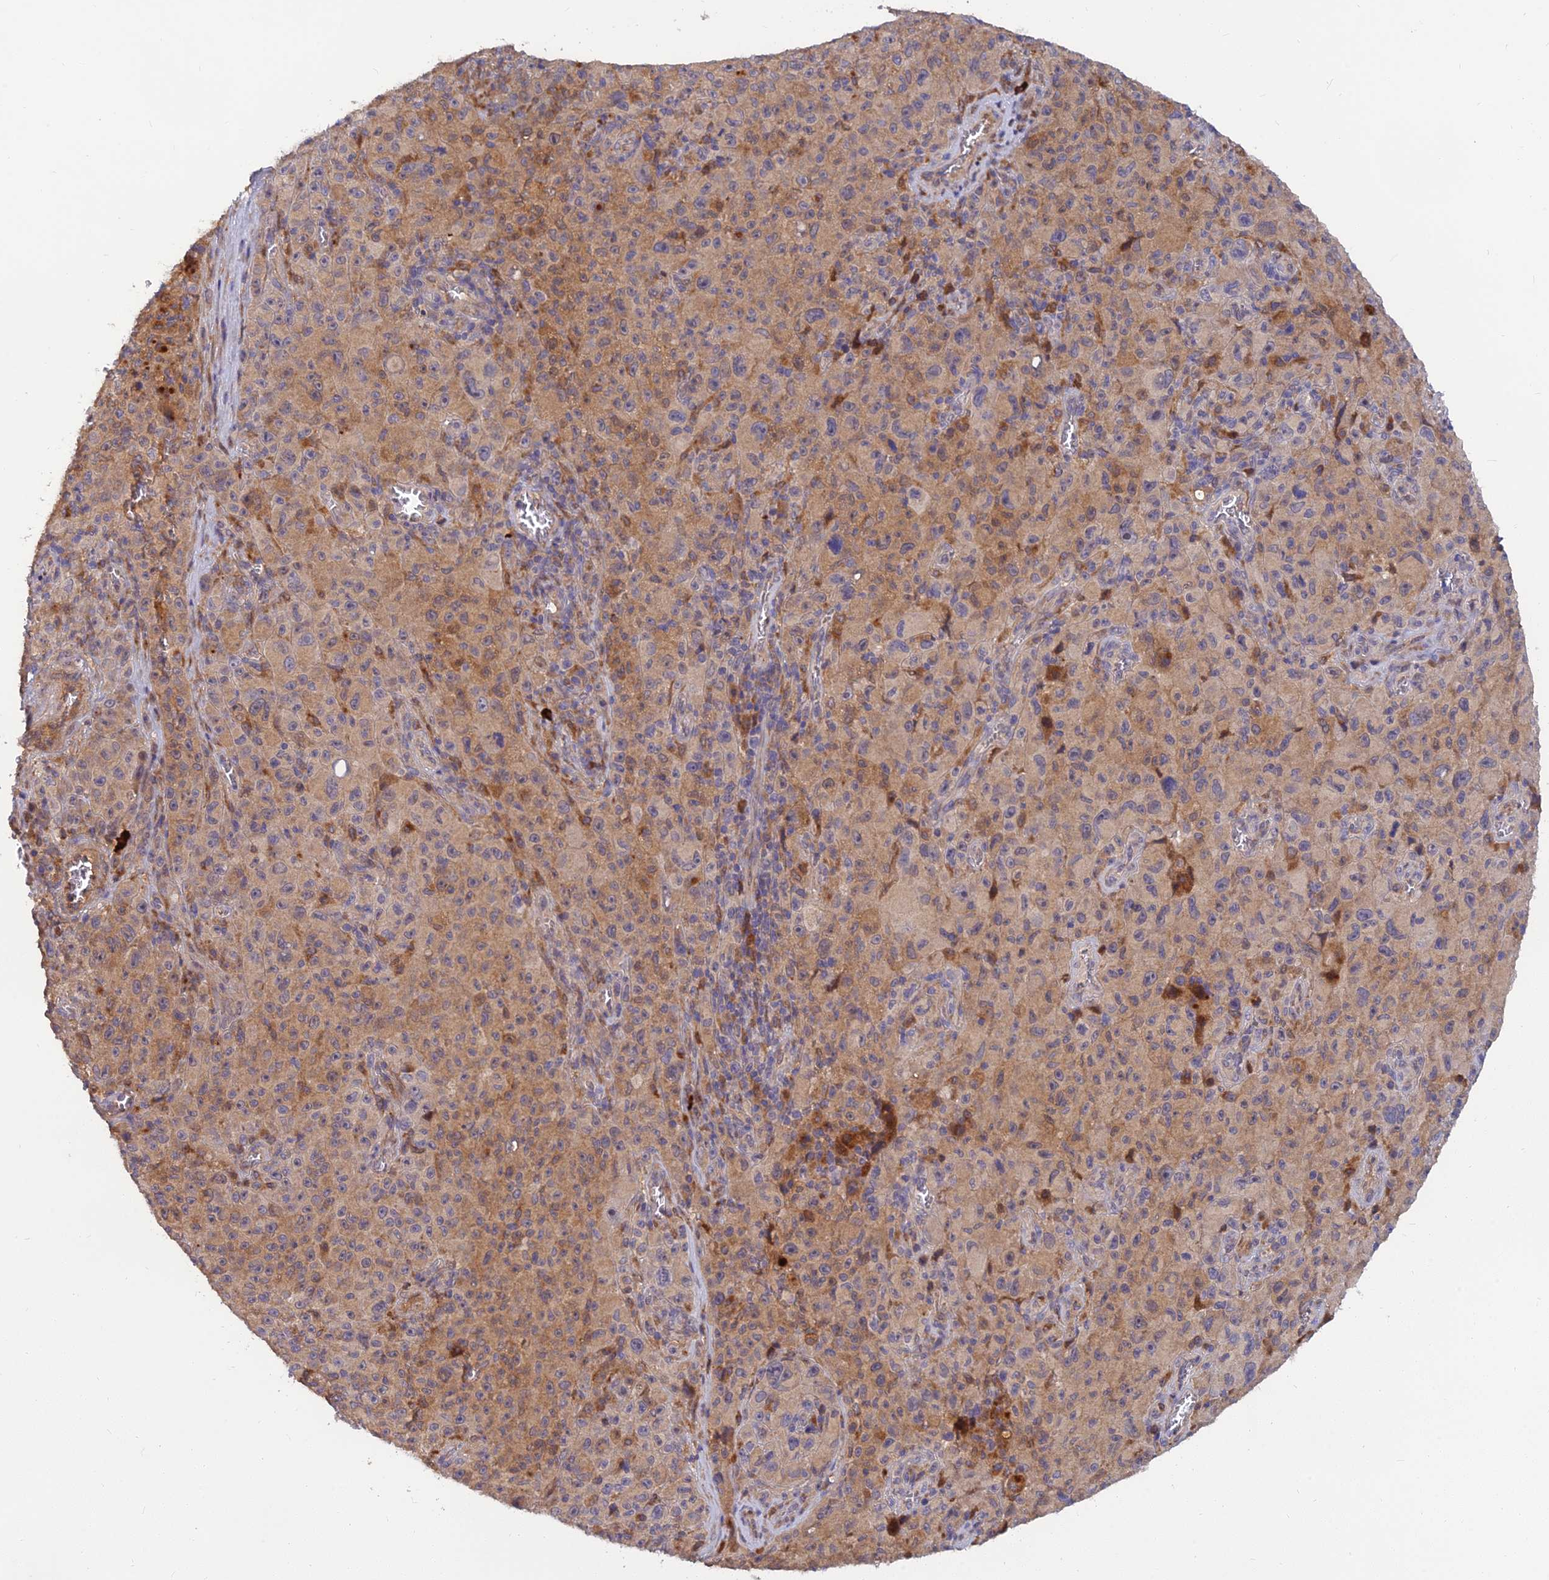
{"staining": {"intensity": "negative", "quantity": "none", "location": "none"}, "tissue": "melanoma", "cell_type": "Tumor cells", "image_type": "cancer", "snomed": [{"axis": "morphology", "description": "Malignant melanoma, NOS"}, {"axis": "topography", "description": "Skin"}], "caption": "Tumor cells are negative for protein expression in human melanoma. The staining is performed using DAB (3,3'-diaminobenzidine) brown chromogen with nuclei counter-stained in using hematoxylin.", "gene": "FAM151B", "patient": {"sex": "female", "age": 82}}